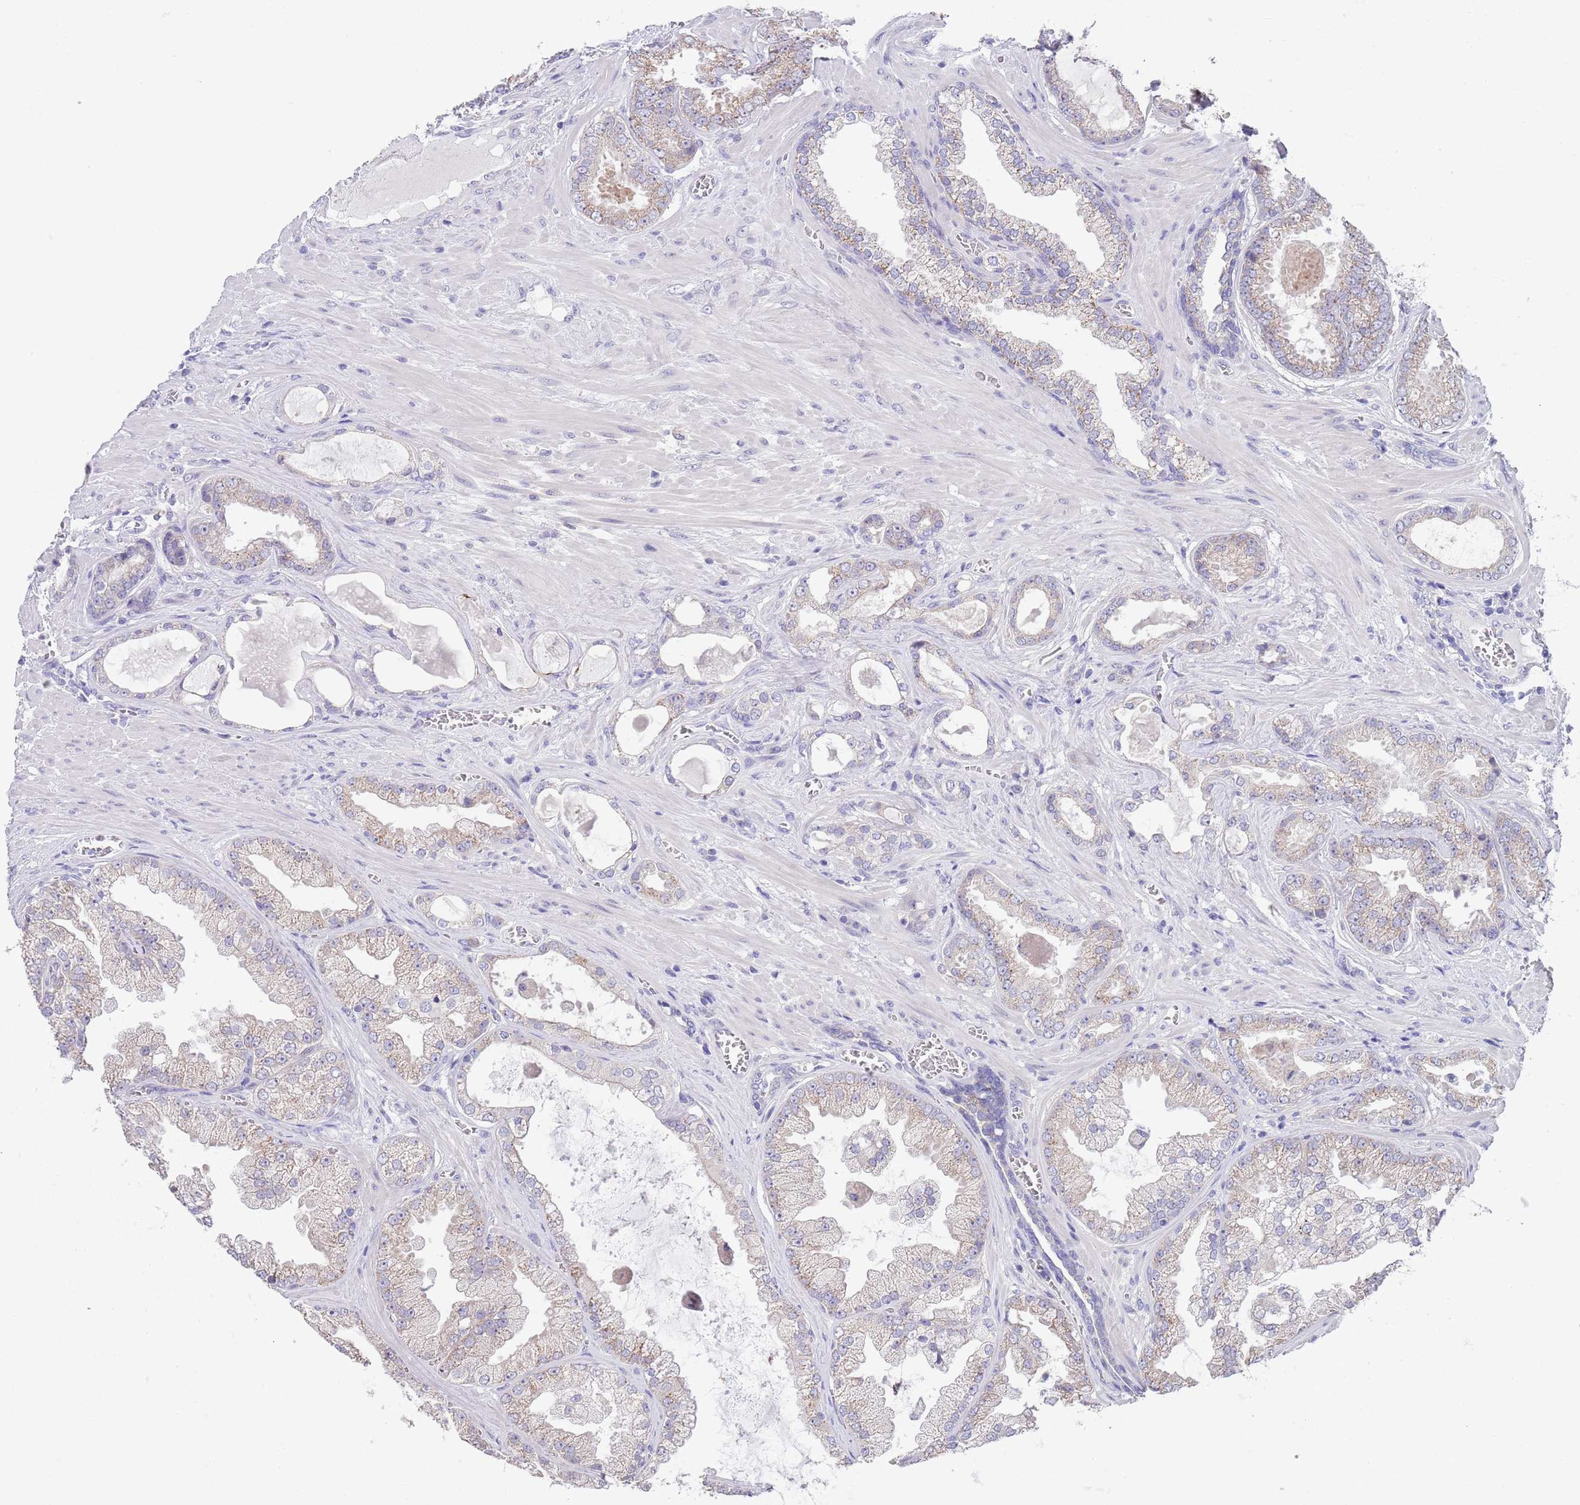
{"staining": {"intensity": "weak", "quantity": "<25%", "location": "cytoplasmic/membranous"}, "tissue": "prostate cancer", "cell_type": "Tumor cells", "image_type": "cancer", "snomed": [{"axis": "morphology", "description": "Adenocarcinoma, Low grade"}, {"axis": "topography", "description": "Prostate"}], "caption": "Immunohistochemistry (IHC) micrograph of human adenocarcinoma (low-grade) (prostate) stained for a protein (brown), which demonstrates no expression in tumor cells.", "gene": "SPIRE2", "patient": {"sex": "male", "age": 57}}